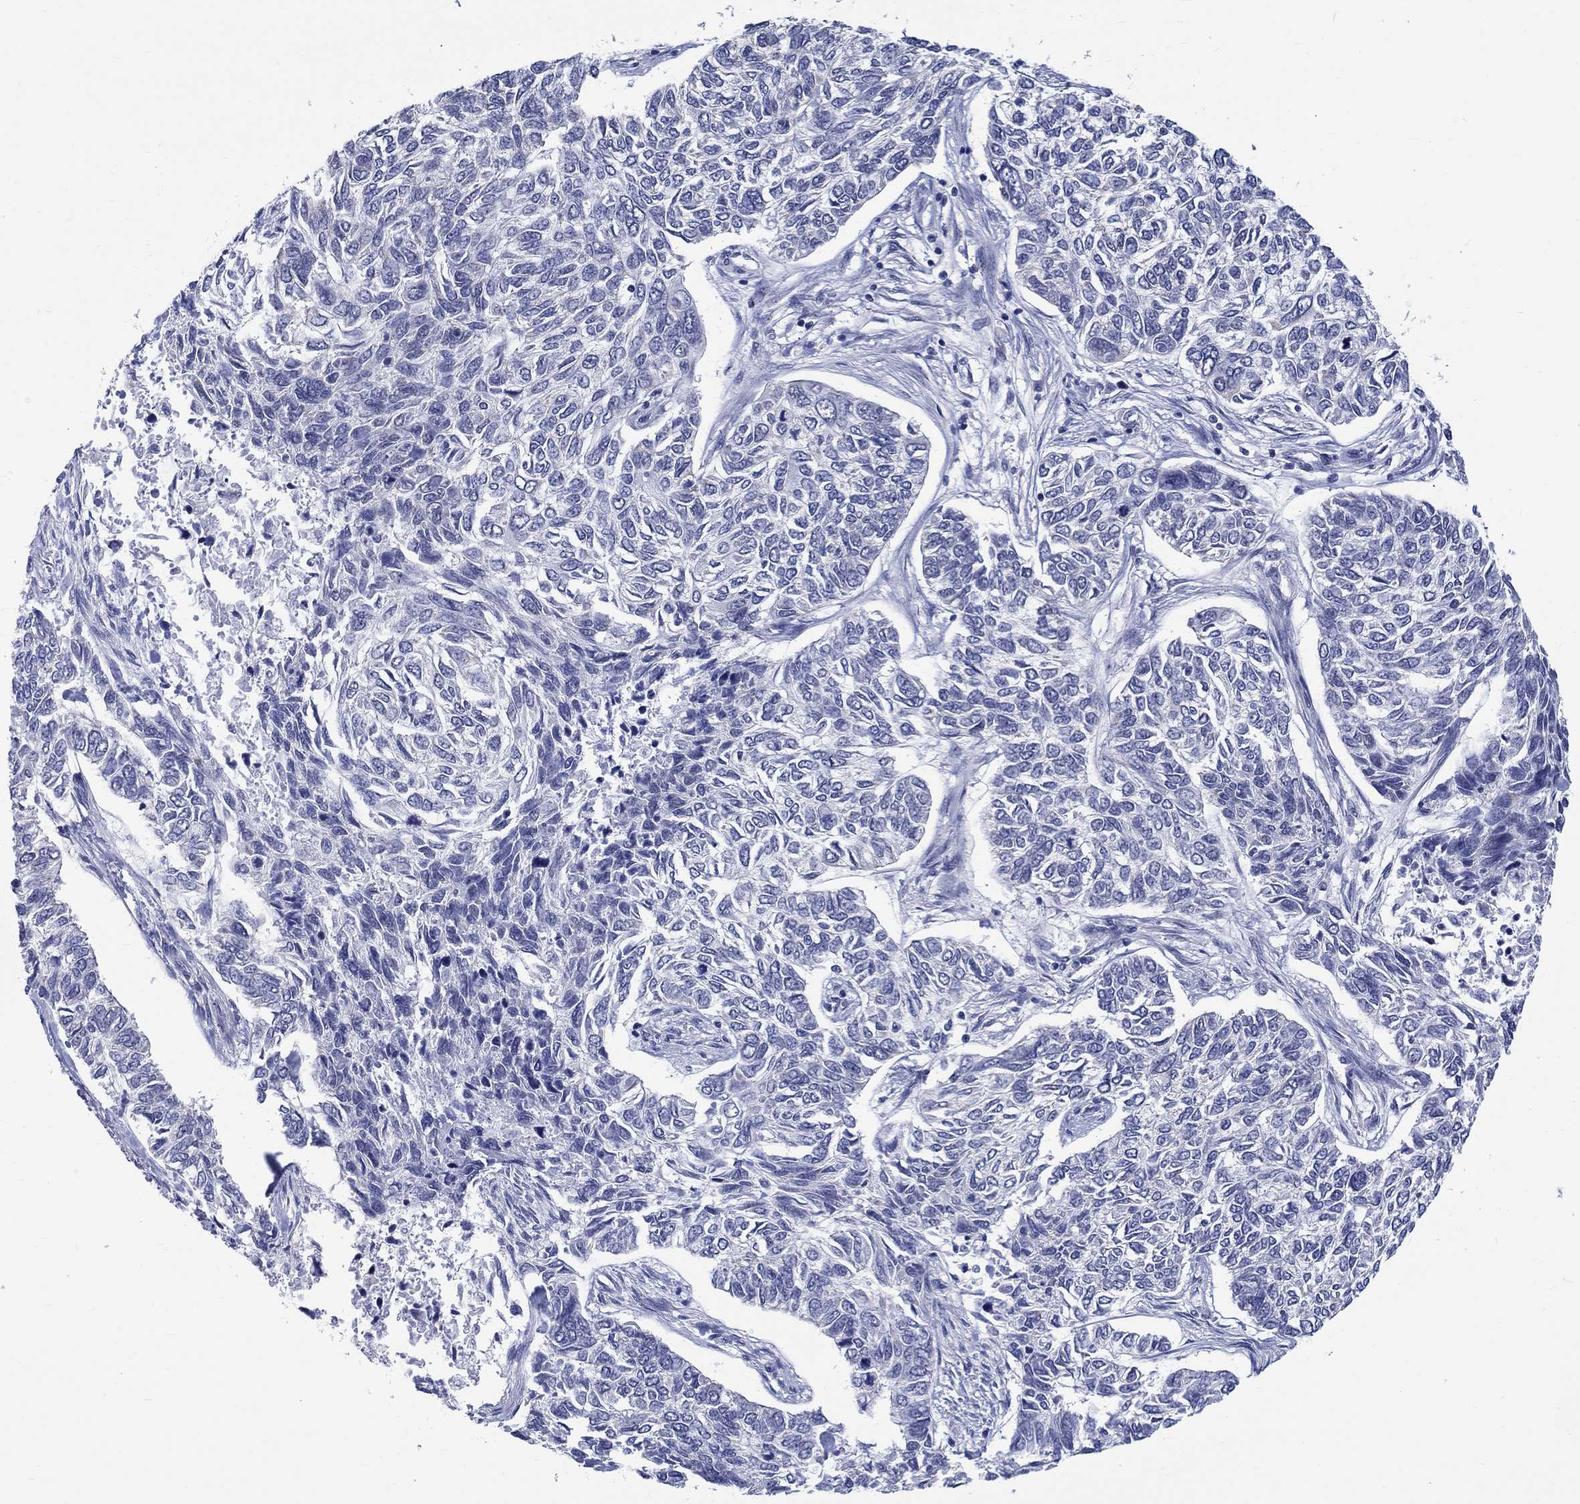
{"staining": {"intensity": "negative", "quantity": "none", "location": "none"}, "tissue": "skin cancer", "cell_type": "Tumor cells", "image_type": "cancer", "snomed": [{"axis": "morphology", "description": "Basal cell carcinoma"}, {"axis": "topography", "description": "Skin"}], "caption": "IHC histopathology image of neoplastic tissue: skin basal cell carcinoma stained with DAB (3,3'-diaminobenzidine) shows no significant protein expression in tumor cells. (Stains: DAB IHC with hematoxylin counter stain, Microscopy: brightfield microscopy at high magnification).", "gene": "ST6GALNAC1", "patient": {"sex": "female", "age": 65}}